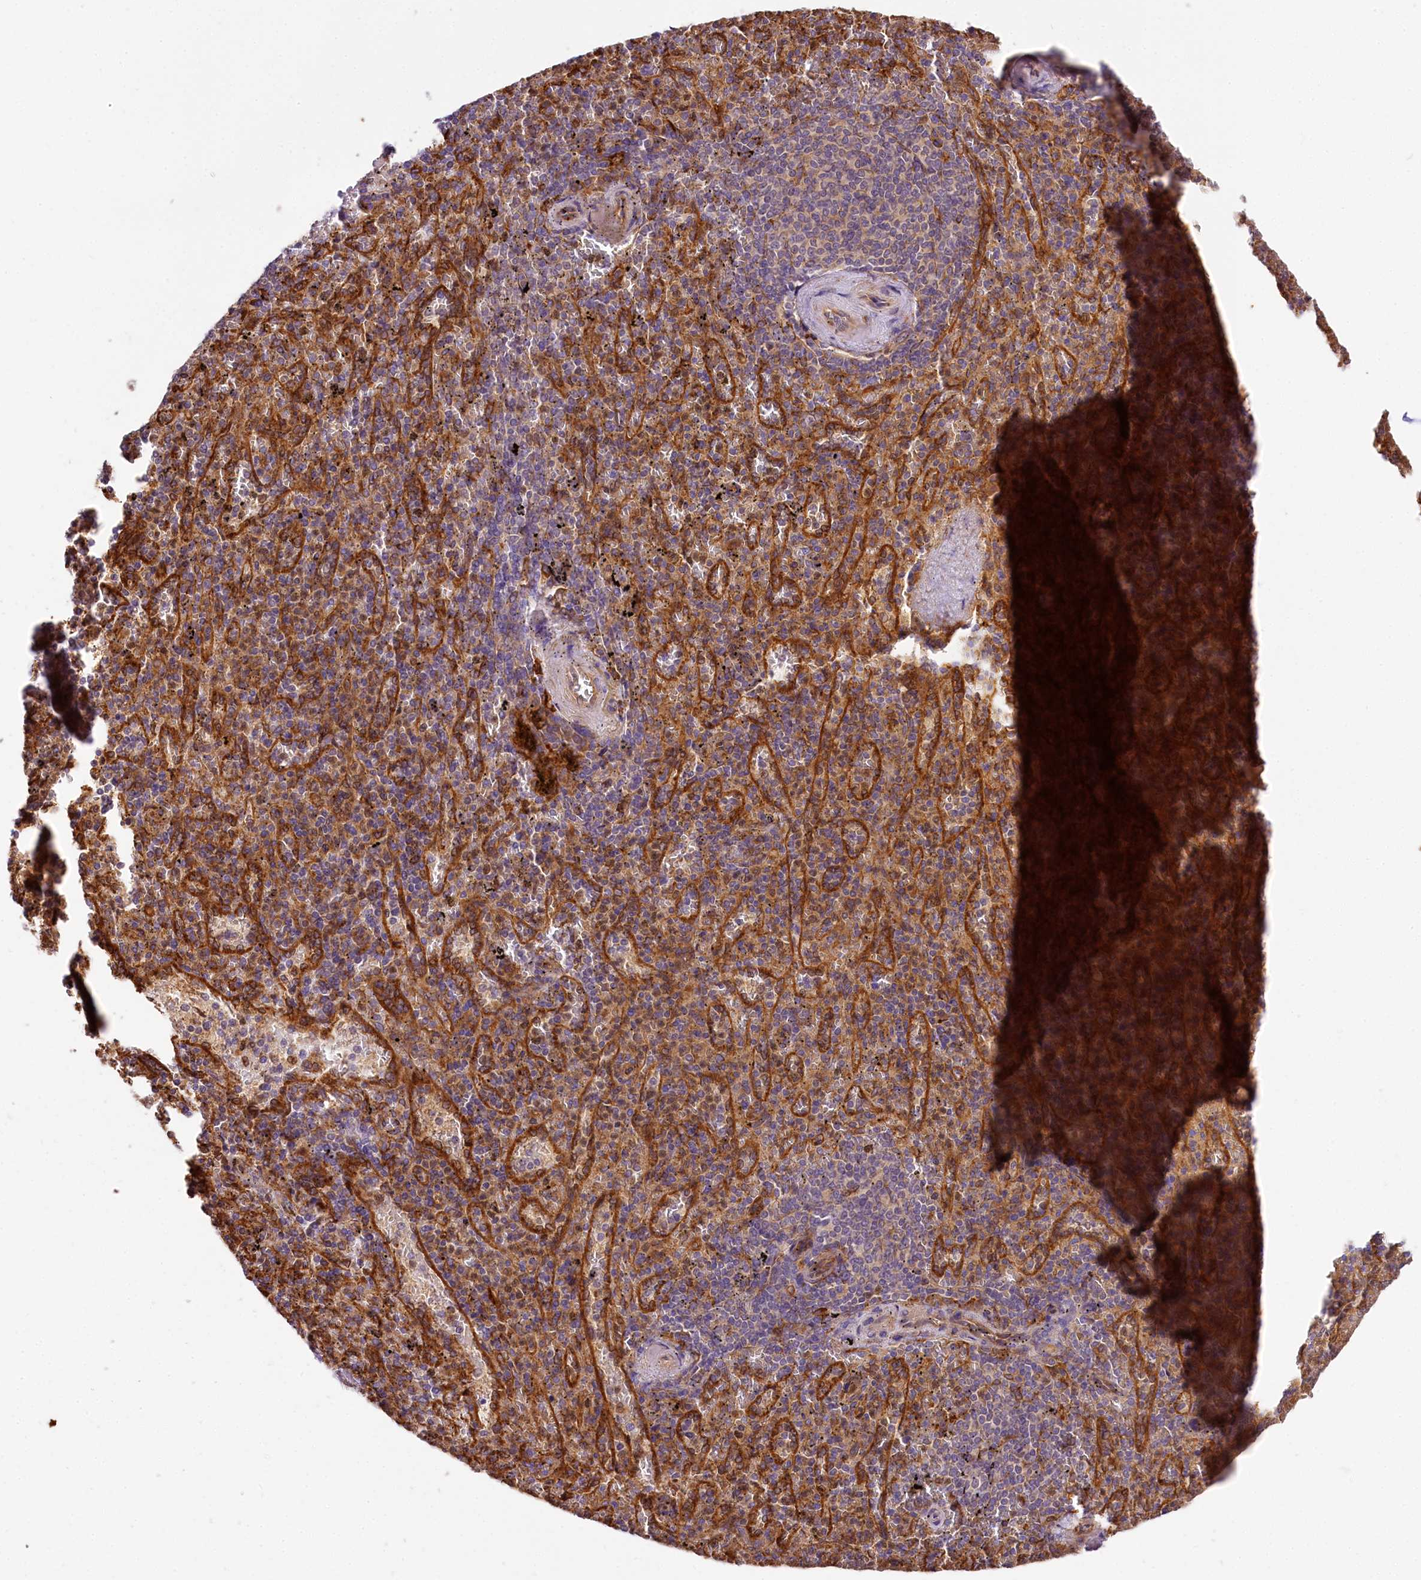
{"staining": {"intensity": "weak", "quantity": "<25%", "location": "cytoplasmic/membranous"}, "tissue": "spleen", "cell_type": "Cells in red pulp", "image_type": "normal", "snomed": [{"axis": "morphology", "description": "Normal tissue, NOS"}, {"axis": "topography", "description": "Spleen"}], "caption": "Cells in red pulp show no significant positivity in normal spleen. Brightfield microscopy of IHC stained with DAB (brown) and hematoxylin (blue), captured at high magnification.", "gene": "PPIP5K2", "patient": {"sex": "male", "age": 82}}